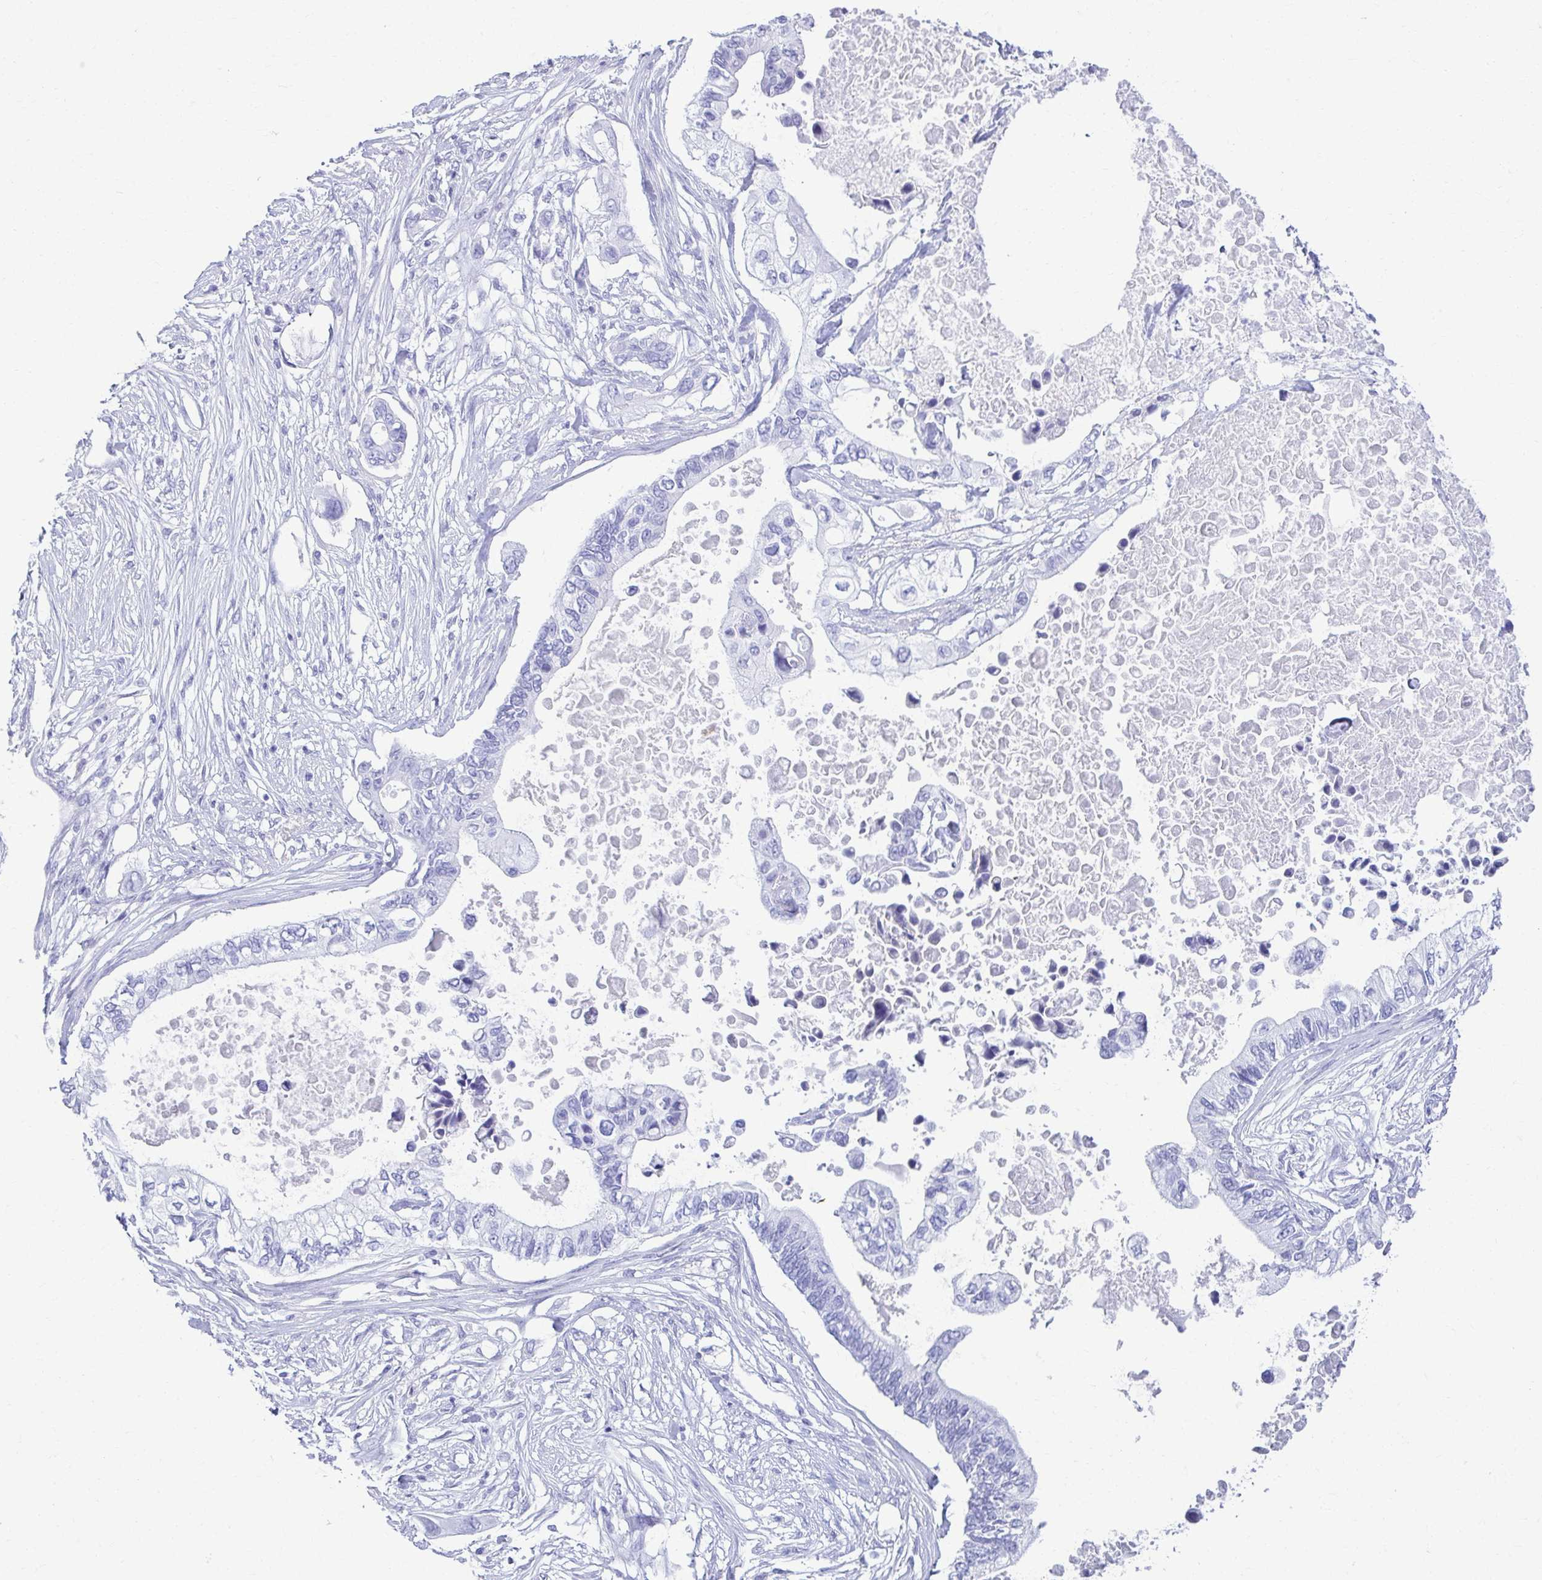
{"staining": {"intensity": "negative", "quantity": "none", "location": "none"}, "tissue": "pancreatic cancer", "cell_type": "Tumor cells", "image_type": "cancer", "snomed": [{"axis": "morphology", "description": "Adenocarcinoma, NOS"}, {"axis": "topography", "description": "Pancreas"}], "caption": "Tumor cells are negative for protein expression in human pancreatic cancer (adenocarcinoma). Nuclei are stained in blue.", "gene": "ATP4B", "patient": {"sex": "female", "age": 63}}